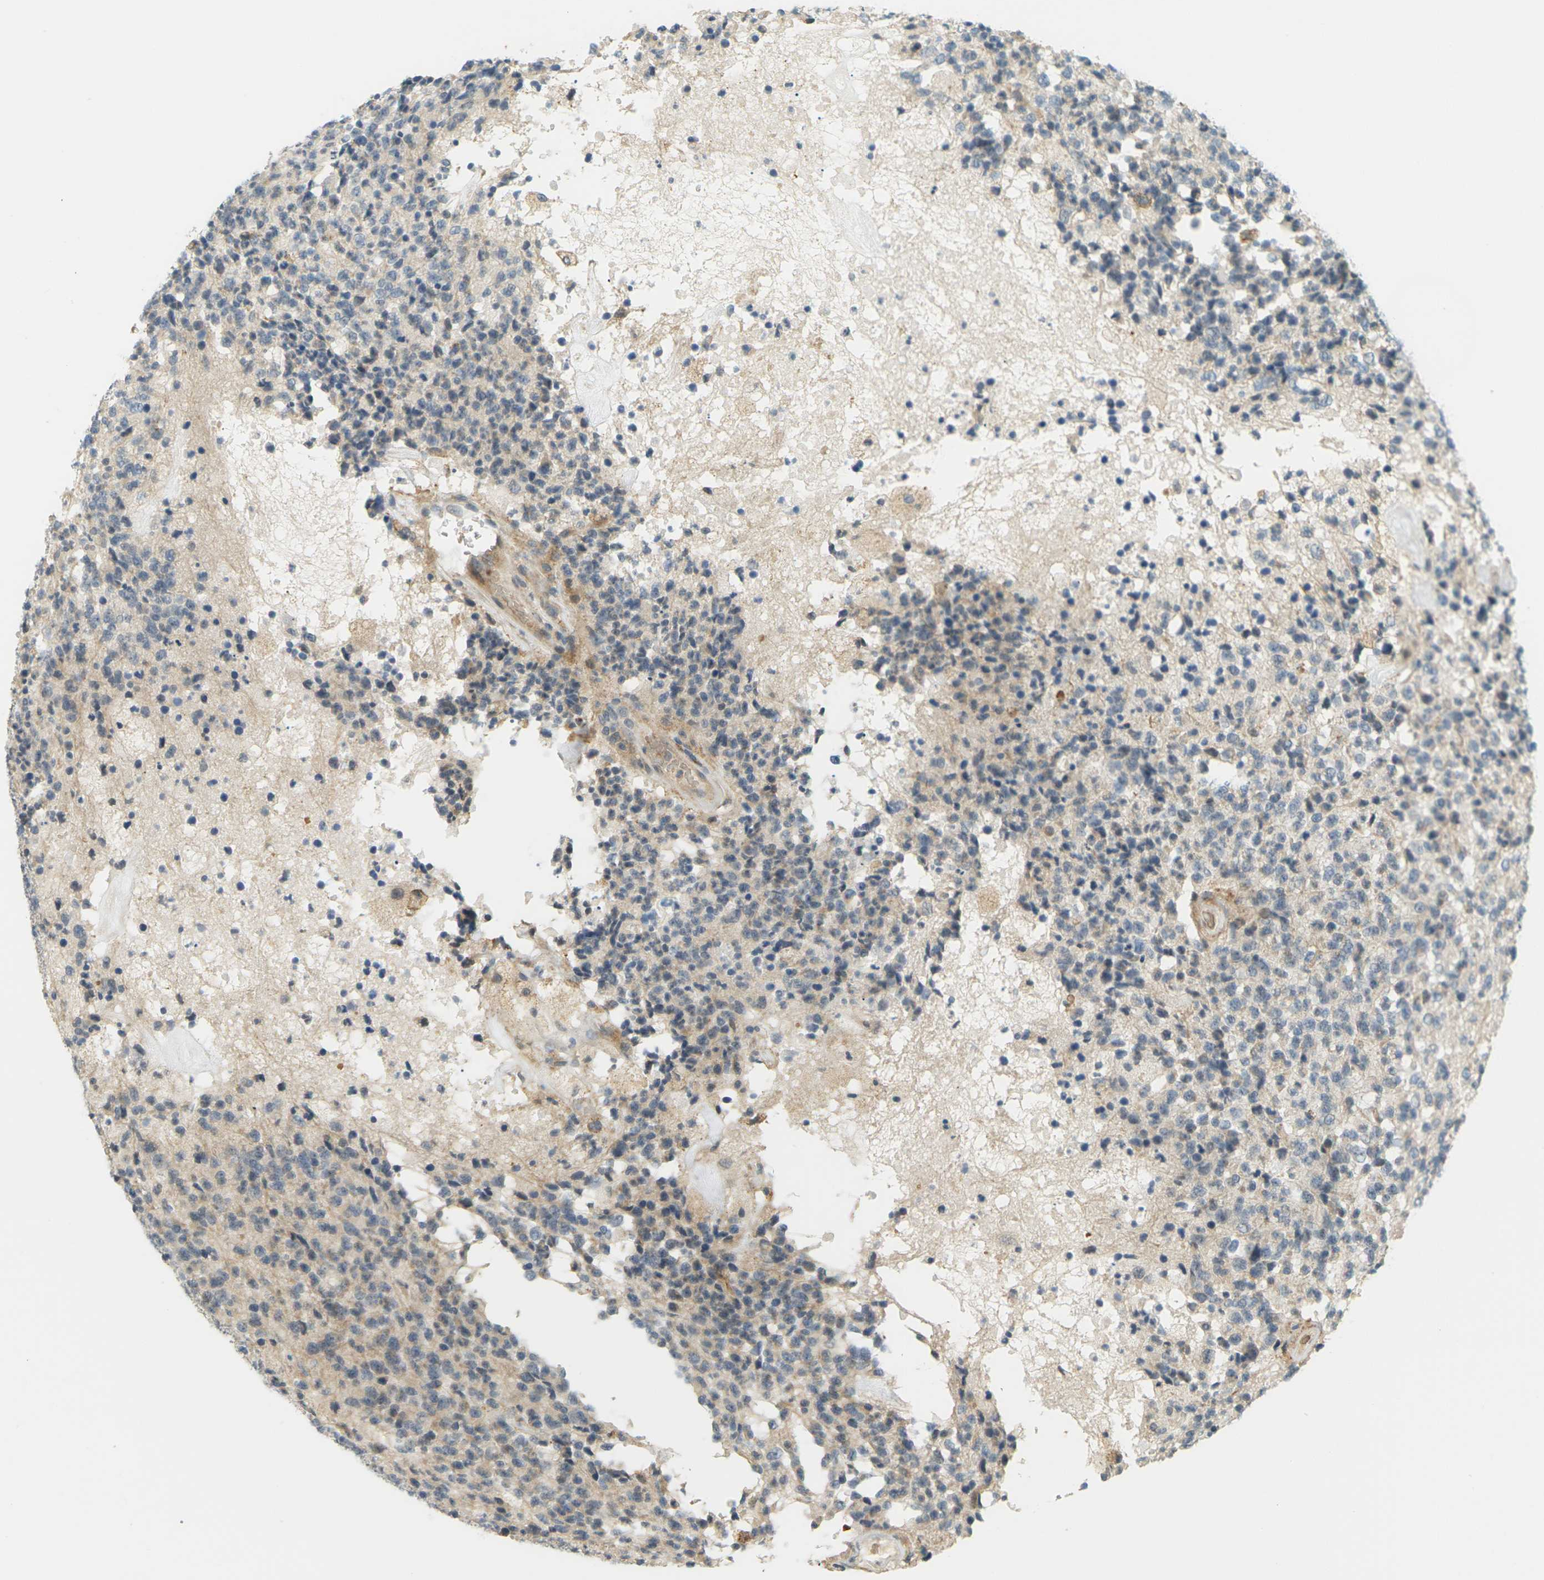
{"staining": {"intensity": "weak", "quantity": ">75%", "location": "cytoplasmic/membranous"}, "tissue": "glioma", "cell_type": "Tumor cells", "image_type": "cancer", "snomed": [{"axis": "morphology", "description": "Glioma, malignant, High grade"}, {"axis": "topography", "description": "pancreas cauda"}], "caption": "Approximately >75% of tumor cells in human glioma show weak cytoplasmic/membranous protein positivity as visualized by brown immunohistochemical staining.", "gene": "SOCS6", "patient": {"sex": "male", "age": 60}}